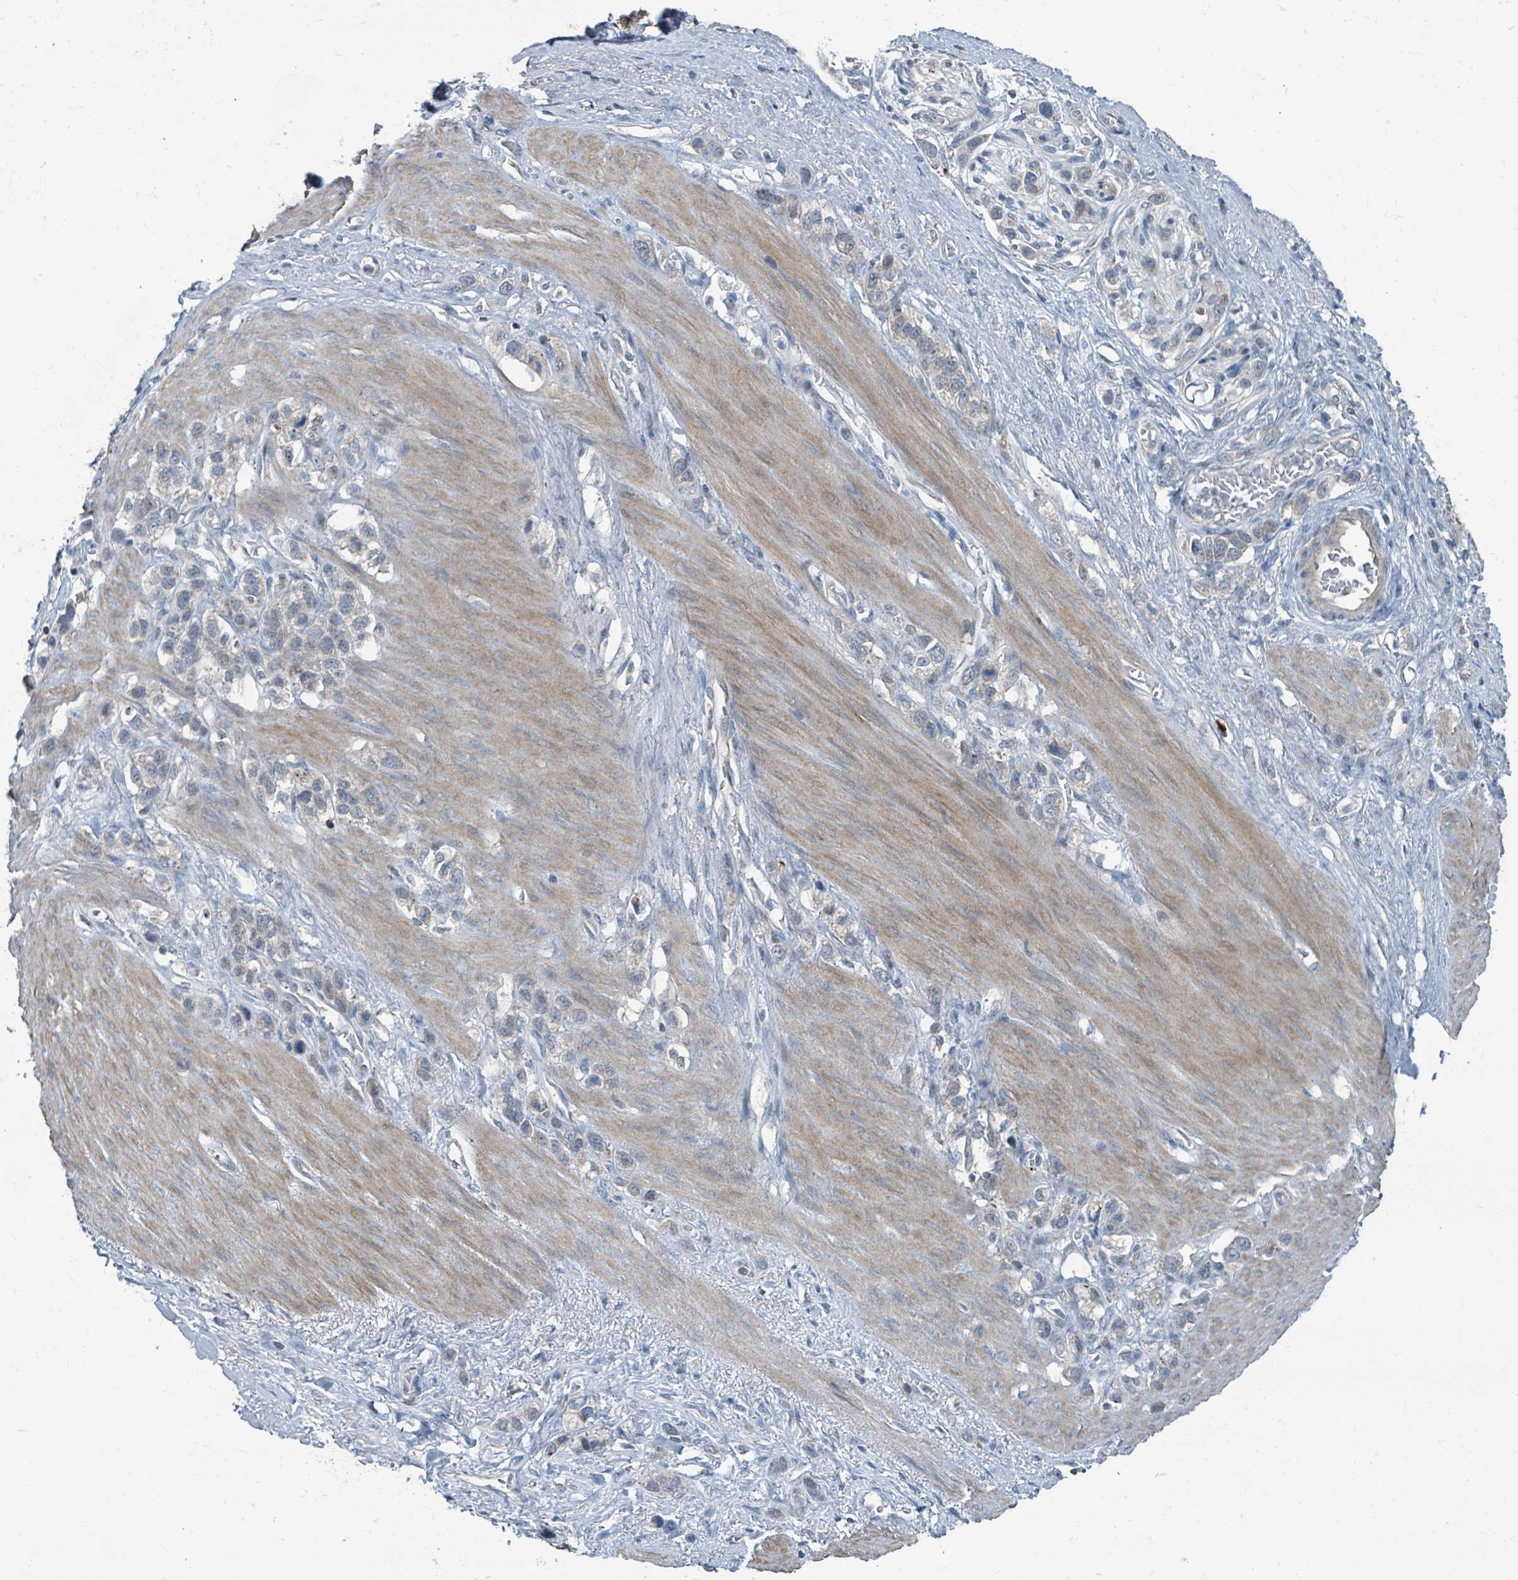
{"staining": {"intensity": "negative", "quantity": "none", "location": "none"}, "tissue": "stomach cancer", "cell_type": "Tumor cells", "image_type": "cancer", "snomed": [{"axis": "morphology", "description": "Adenocarcinoma, NOS"}, {"axis": "topography", "description": "Stomach"}], "caption": "IHC image of human stomach cancer stained for a protein (brown), which shows no staining in tumor cells. (DAB immunohistochemistry visualized using brightfield microscopy, high magnification).", "gene": "ACBD4", "patient": {"sex": "female", "age": 65}}